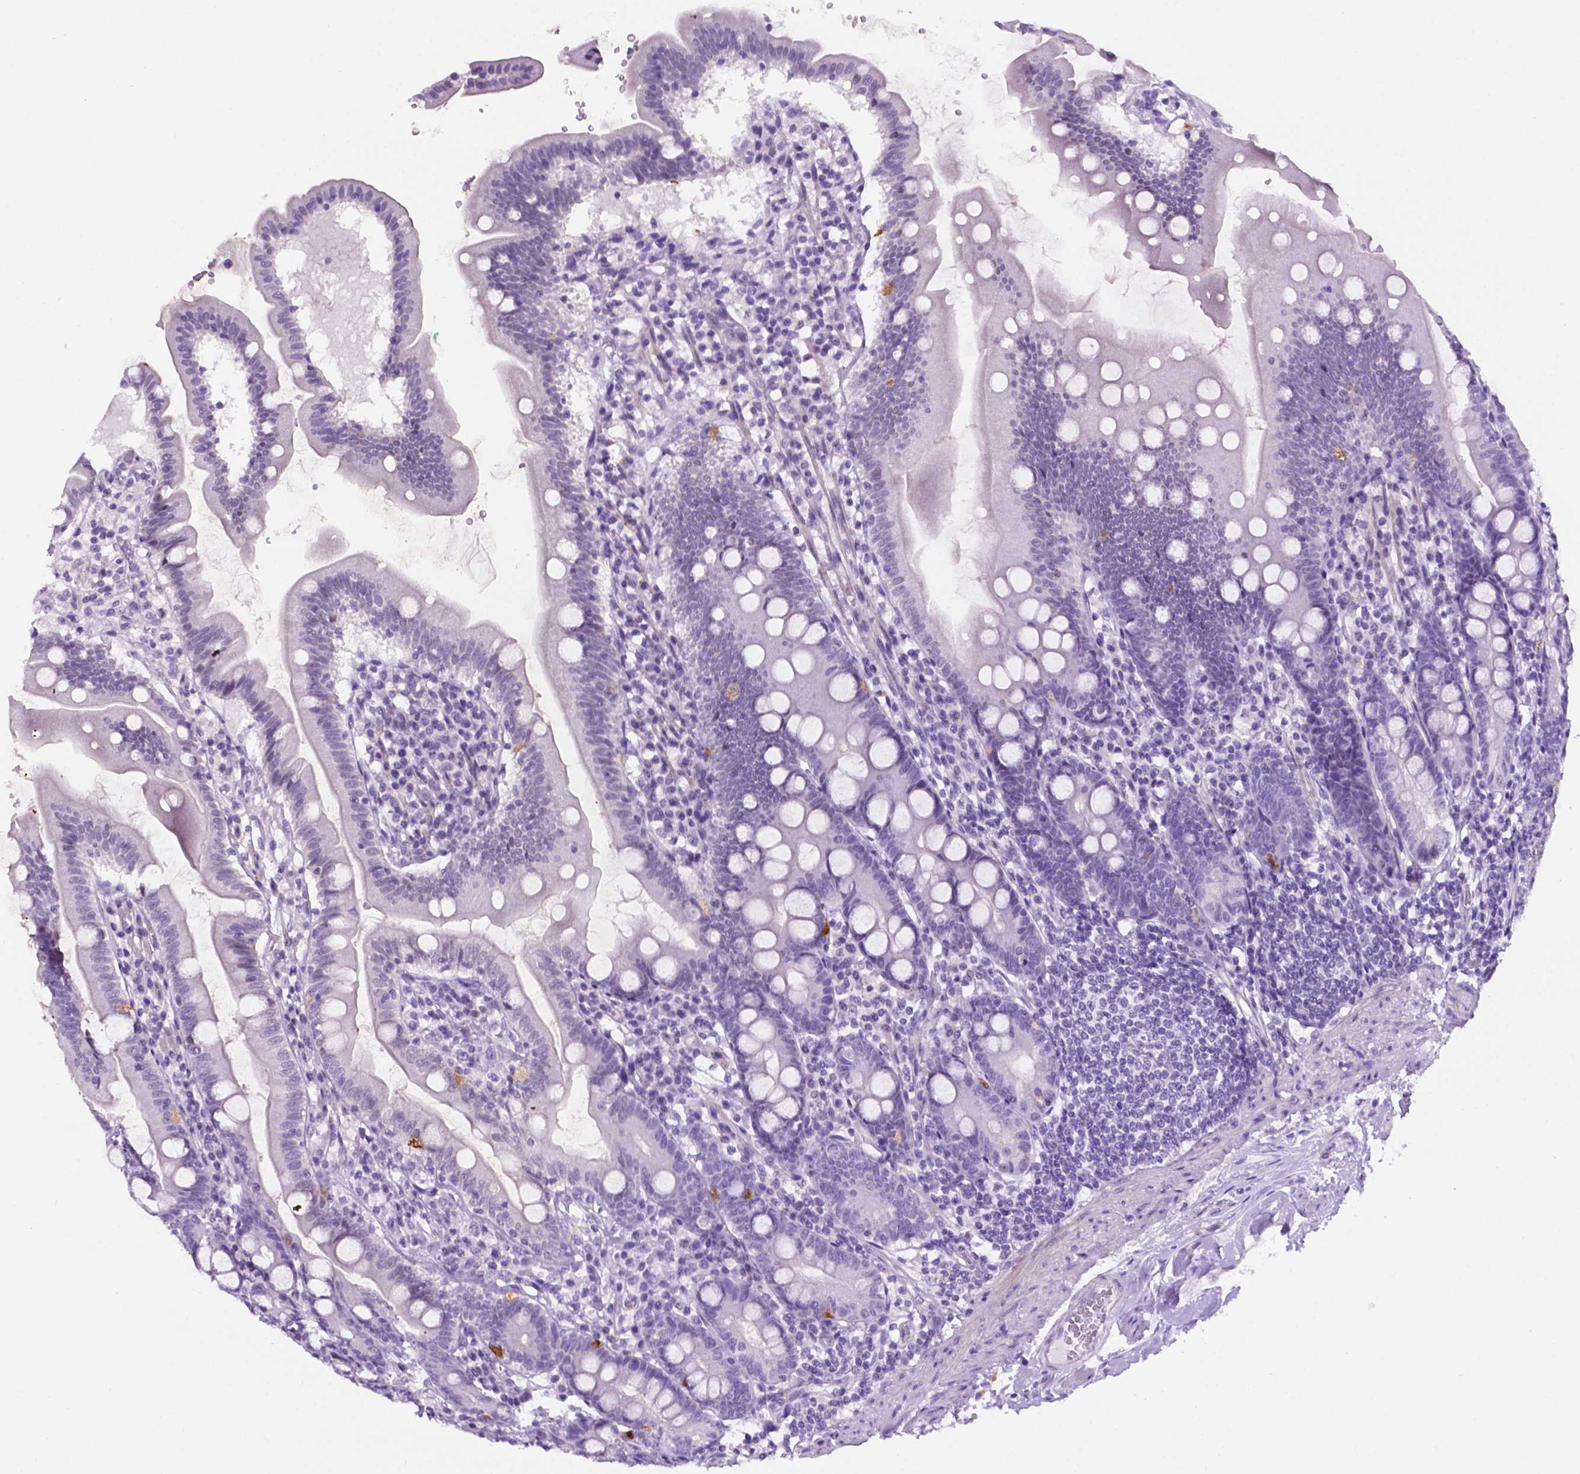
{"staining": {"intensity": "moderate", "quantity": "<25%", "location": "cytoplasmic/membranous"}, "tissue": "duodenum", "cell_type": "Glandular cells", "image_type": "normal", "snomed": [{"axis": "morphology", "description": "Normal tissue, NOS"}, {"axis": "topography", "description": "Duodenum"}], "caption": "A histopathology image showing moderate cytoplasmic/membranous positivity in about <25% of glandular cells in unremarkable duodenum, as visualized by brown immunohistochemical staining.", "gene": "TACSTD2", "patient": {"sex": "female", "age": 67}}